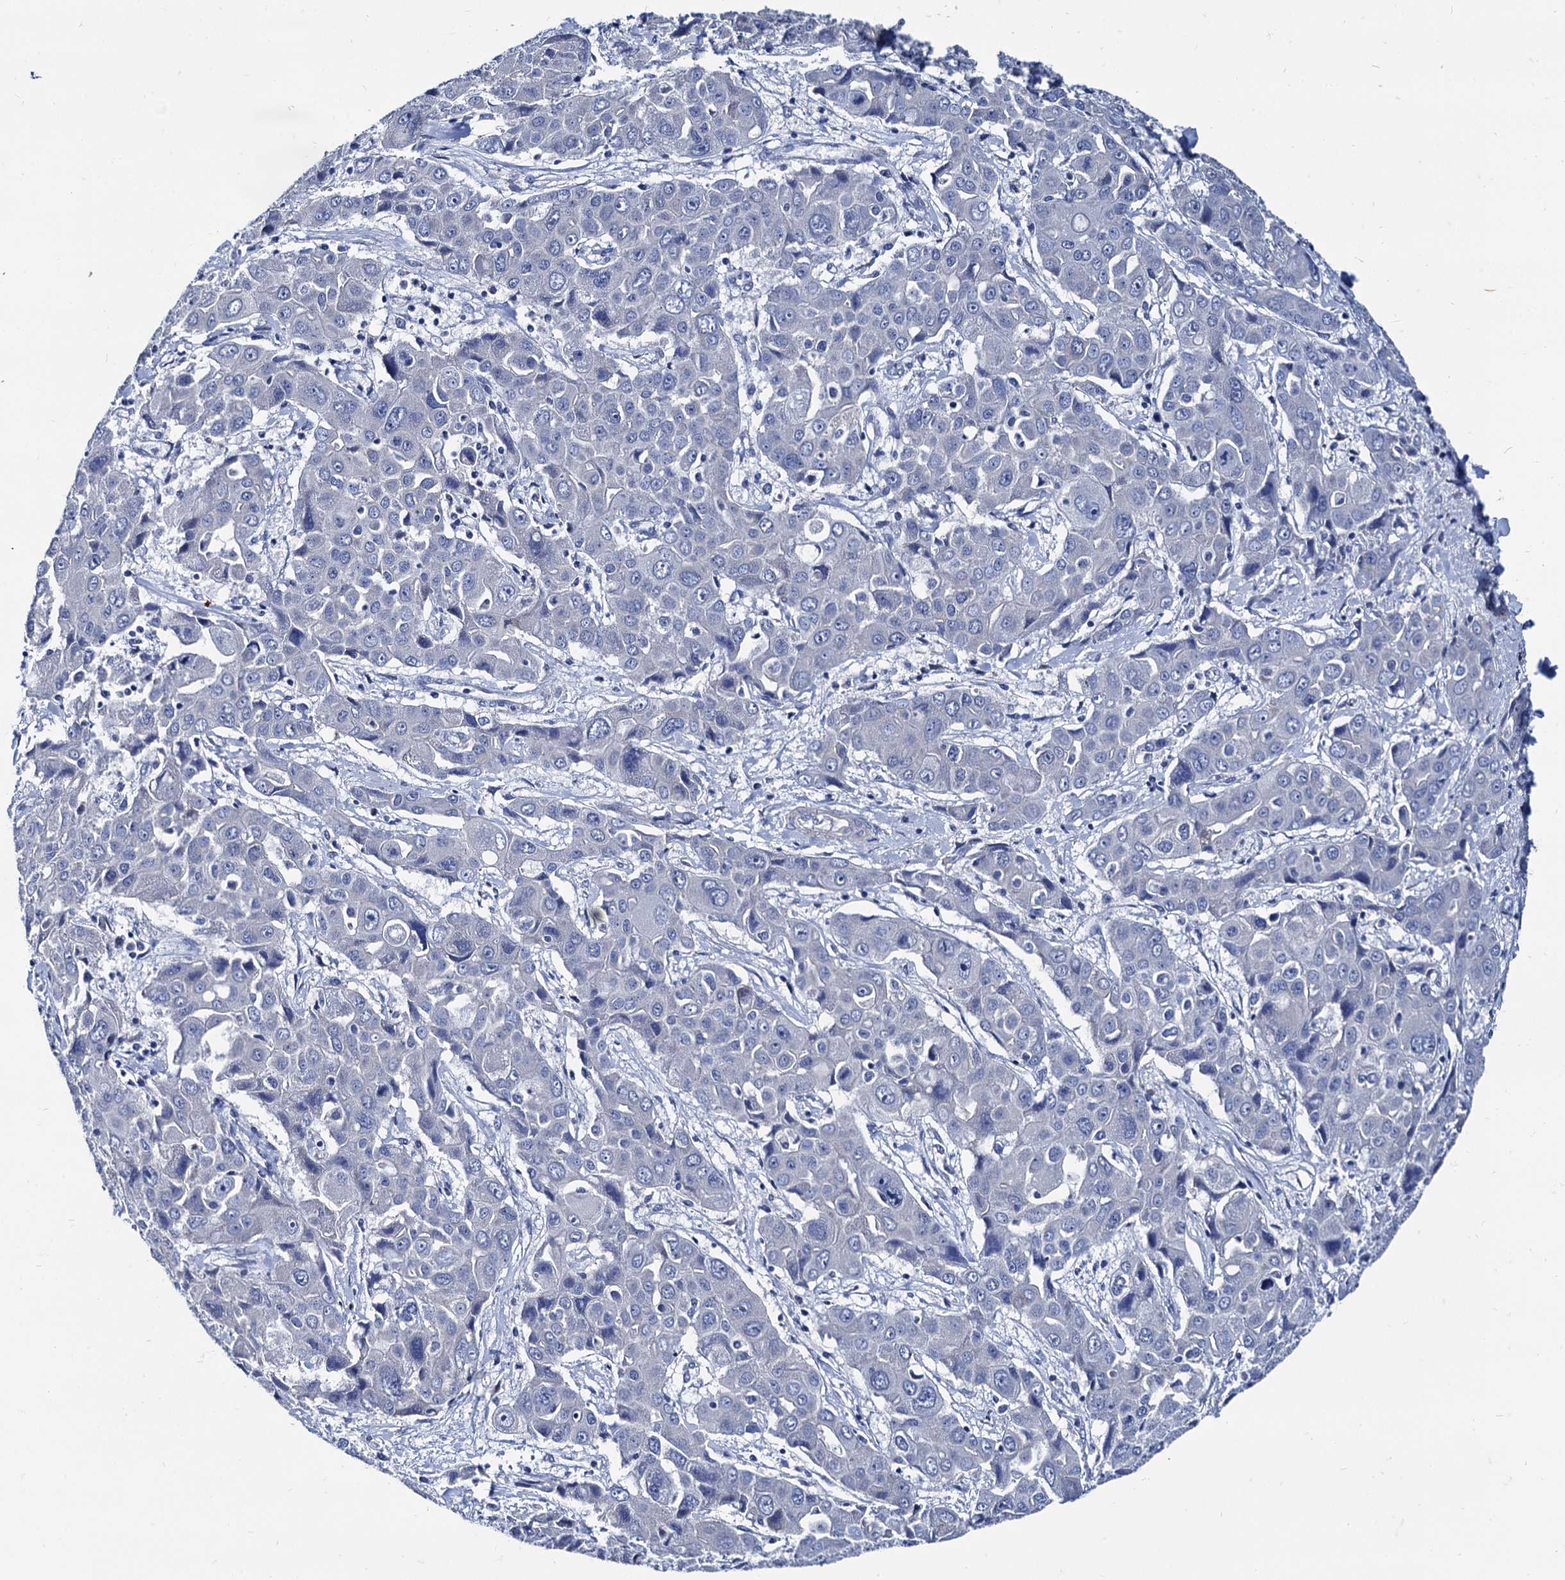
{"staining": {"intensity": "negative", "quantity": "none", "location": "none"}, "tissue": "liver cancer", "cell_type": "Tumor cells", "image_type": "cancer", "snomed": [{"axis": "morphology", "description": "Cholangiocarcinoma"}, {"axis": "topography", "description": "Liver"}], "caption": "An image of liver cholangiocarcinoma stained for a protein exhibits no brown staining in tumor cells.", "gene": "FOXR2", "patient": {"sex": "male", "age": 67}}